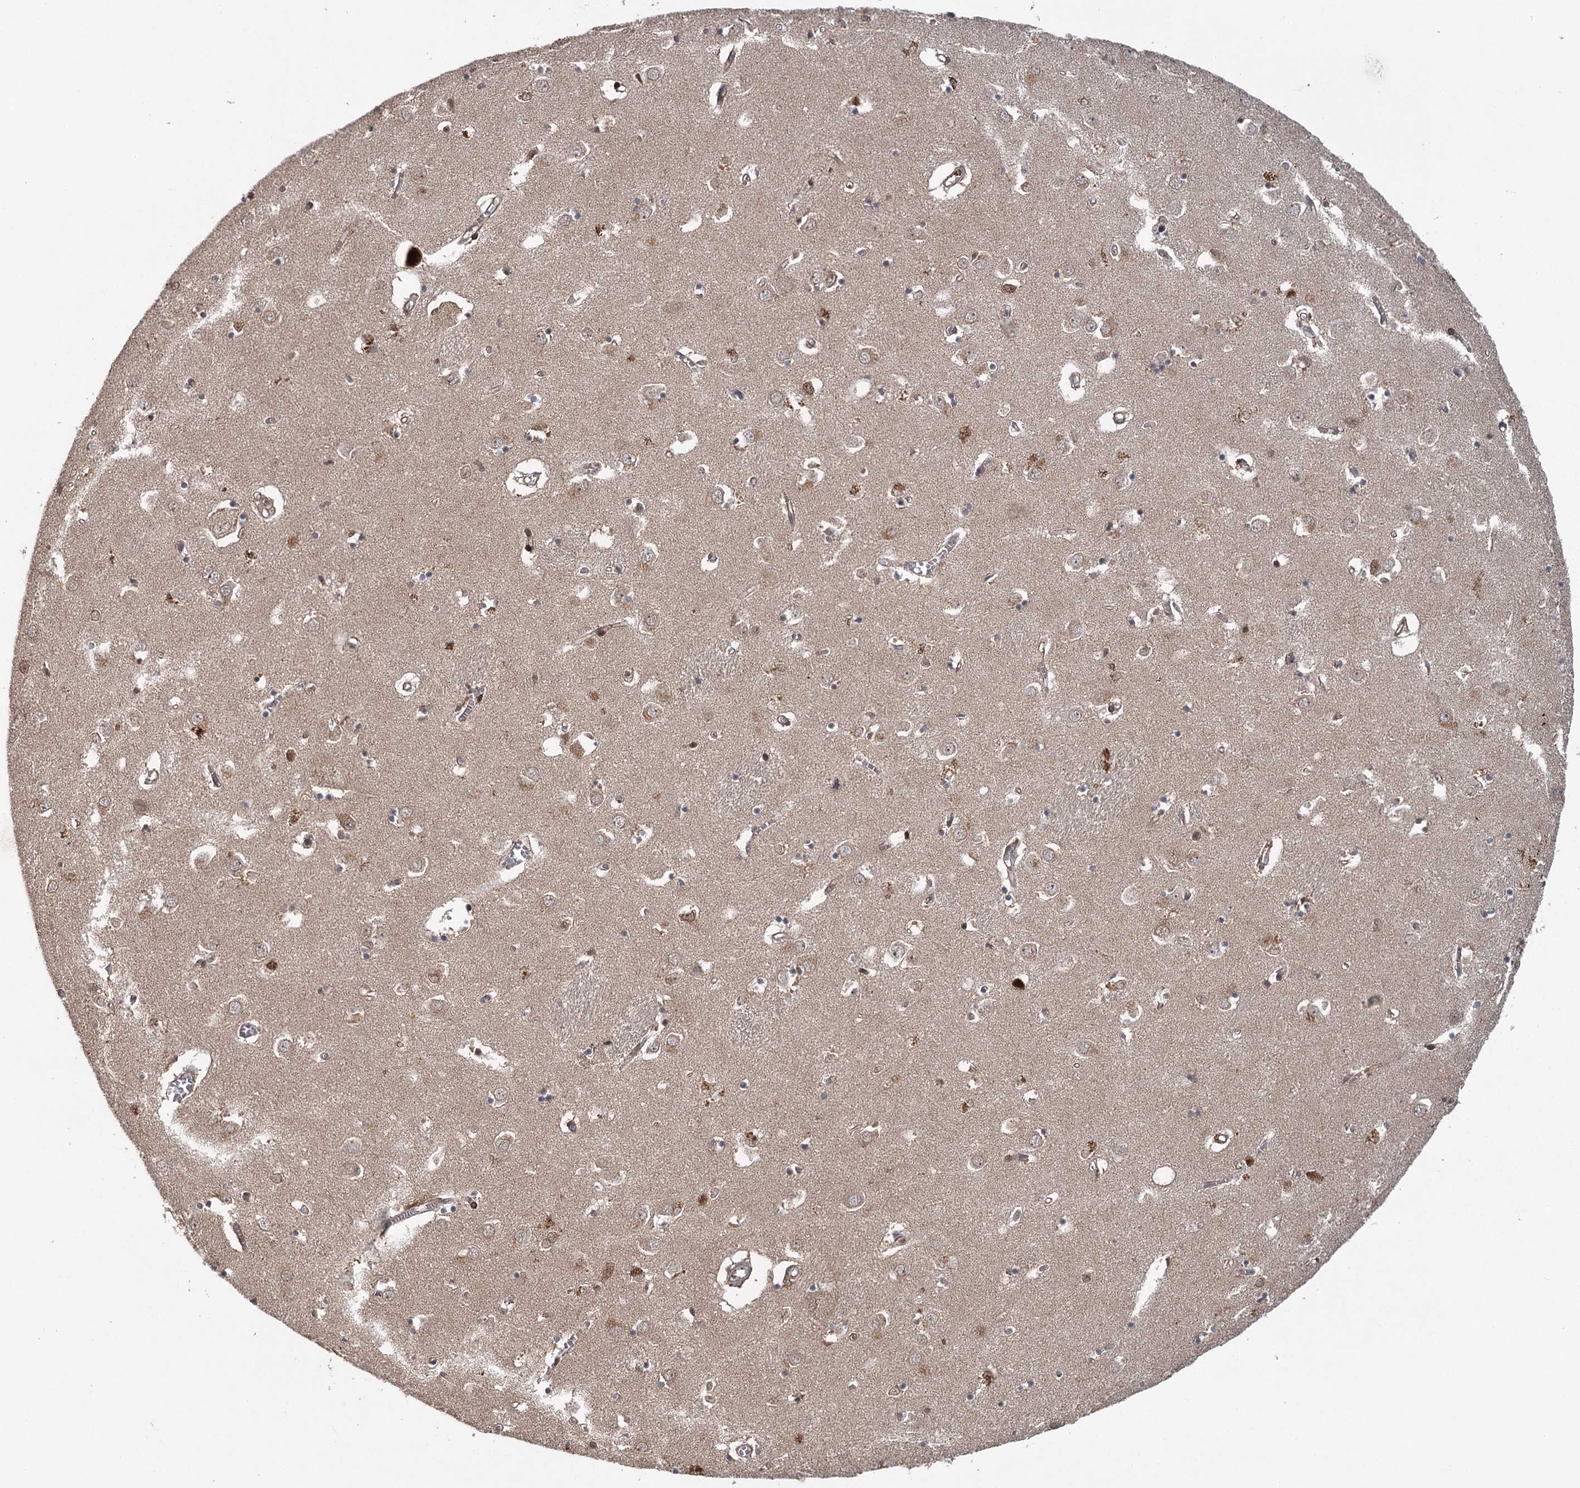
{"staining": {"intensity": "moderate", "quantity": "<25%", "location": "cytoplasmic/membranous"}, "tissue": "caudate", "cell_type": "Glial cells", "image_type": "normal", "snomed": [{"axis": "morphology", "description": "Normal tissue, NOS"}, {"axis": "topography", "description": "Lateral ventricle wall"}], "caption": "A low amount of moderate cytoplasmic/membranous positivity is appreciated in about <25% of glial cells in normal caudate.", "gene": "ENSG00000273217", "patient": {"sex": "male", "age": 70}}